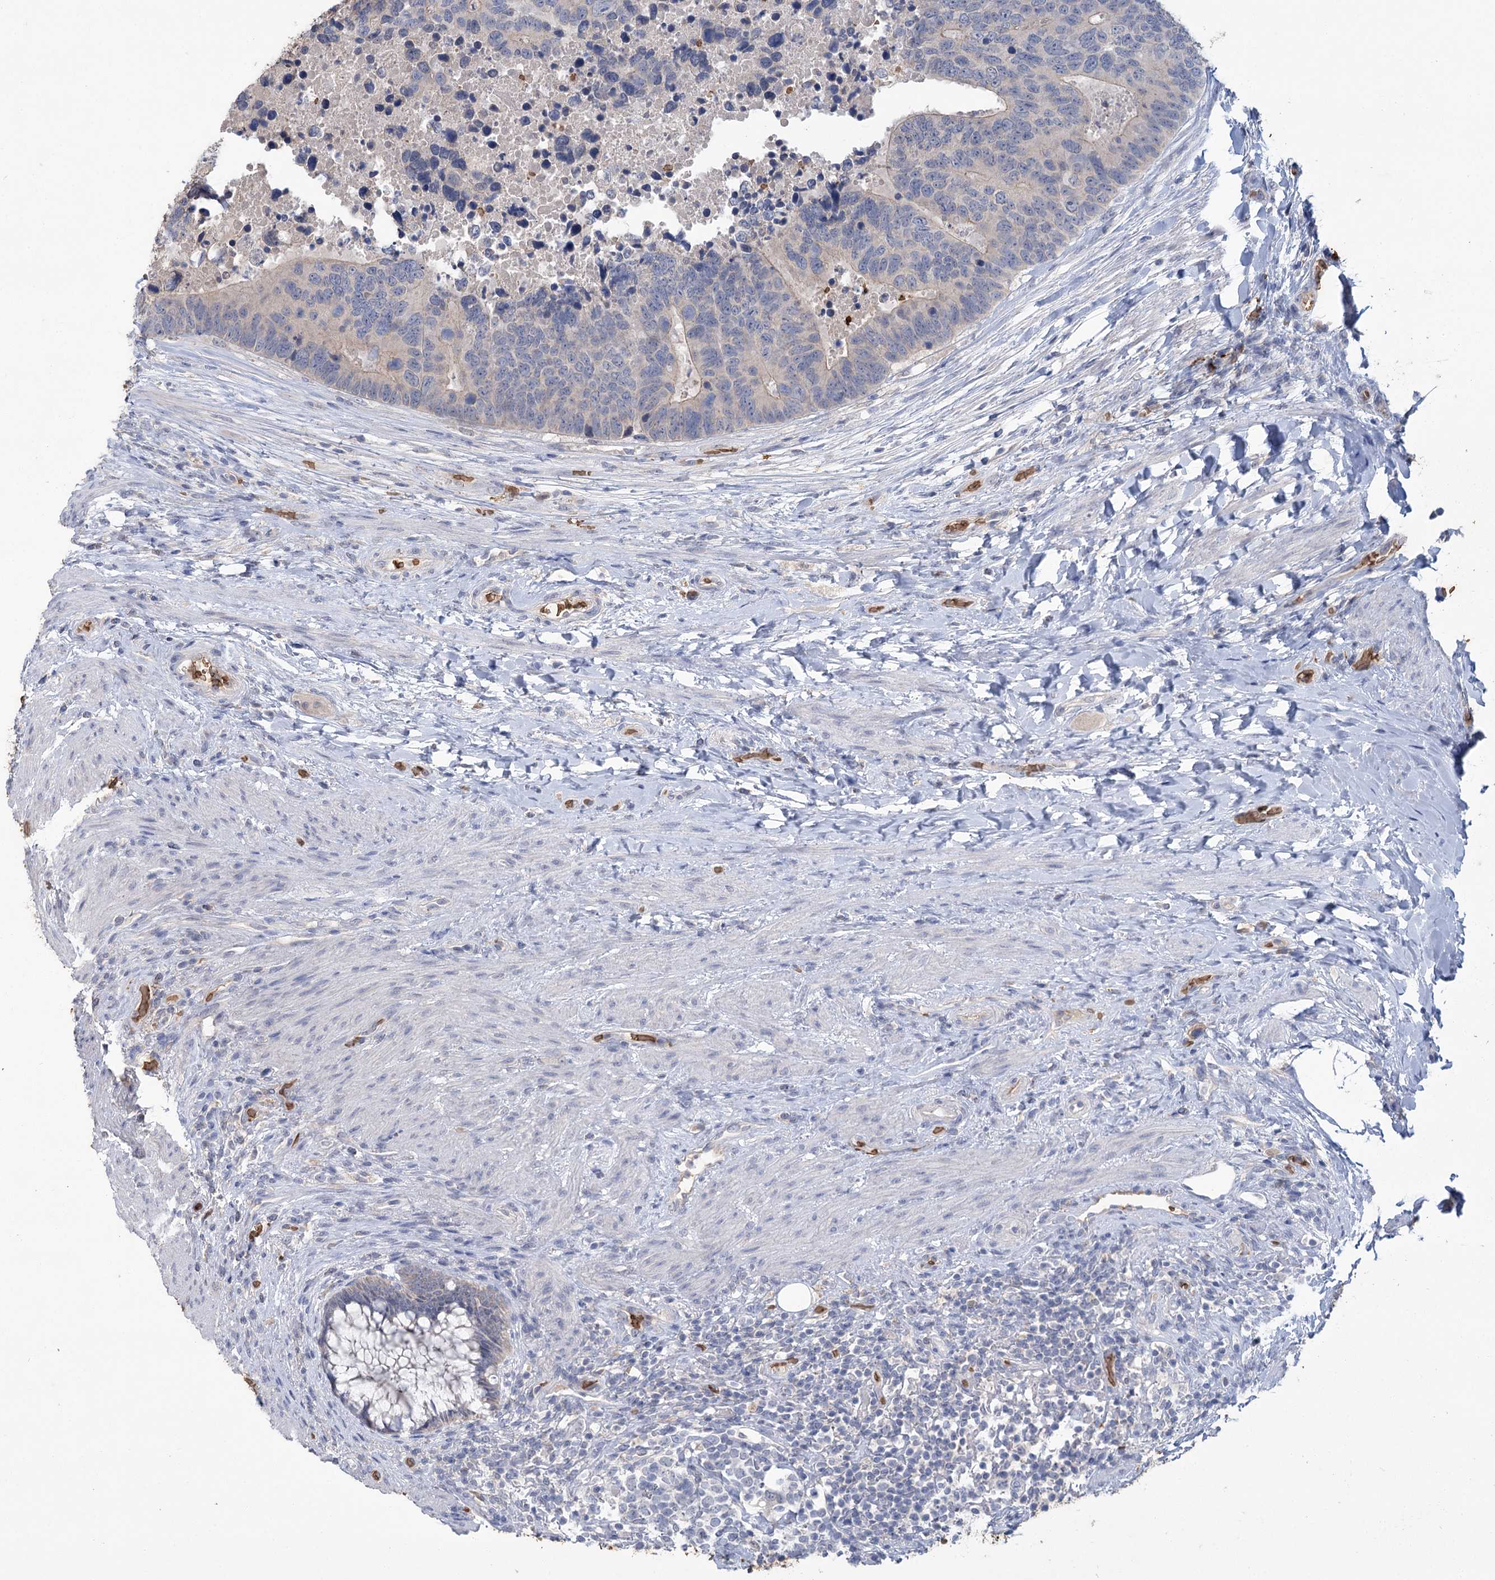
{"staining": {"intensity": "negative", "quantity": "none", "location": "none"}, "tissue": "rectum", "cell_type": "Glandular cells", "image_type": "normal", "snomed": [{"axis": "morphology", "description": "Normal tissue, NOS"}, {"axis": "topography", "description": "Rectum"}], "caption": "DAB (3,3'-diaminobenzidine) immunohistochemical staining of normal rectum shows no significant expression in glandular cells.", "gene": "HBA1", "patient": {"sex": "male", "age": 51}}